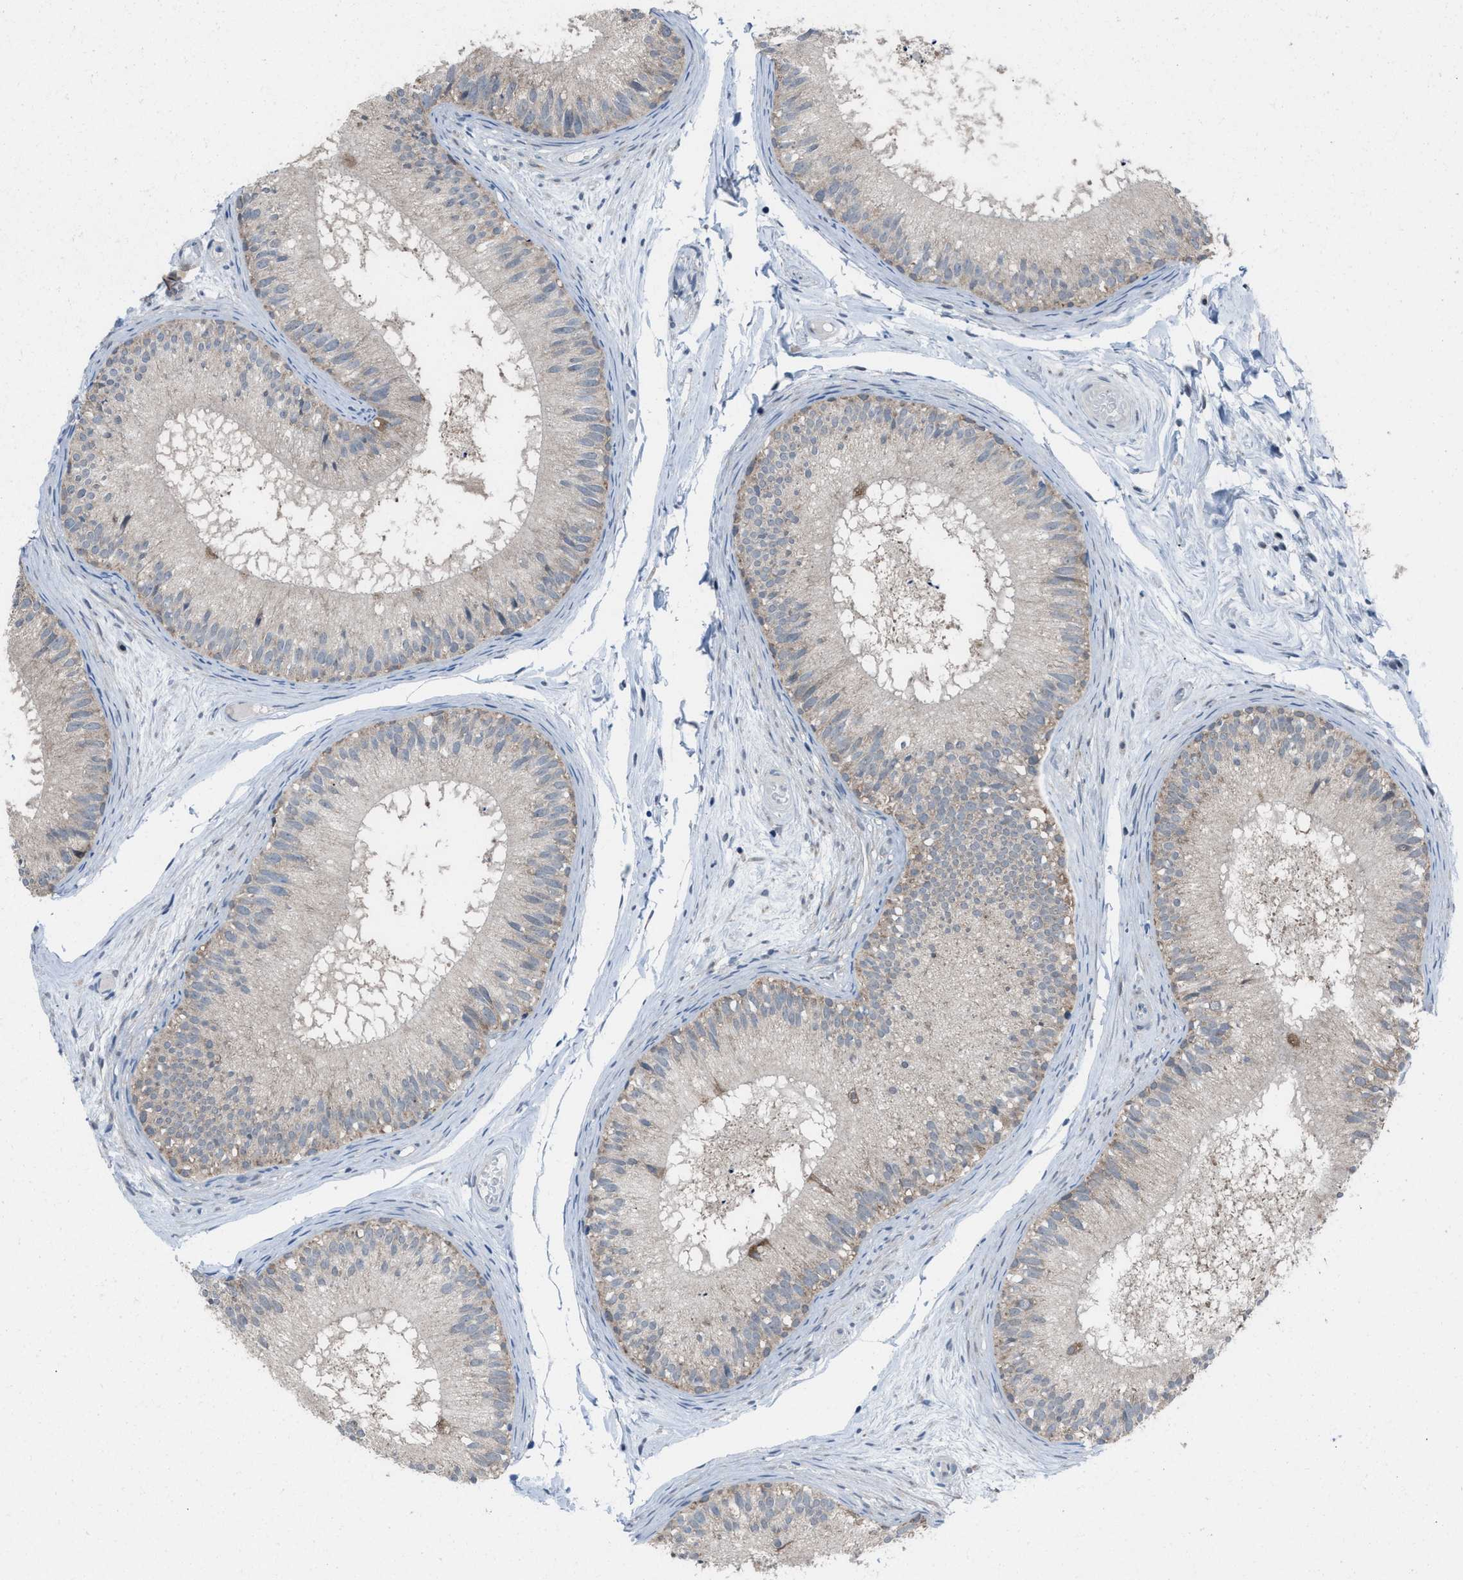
{"staining": {"intensity": "weak", "quantity": "25%-75%", "location": "cytoplasmic/membranous"}, "tissue": "epididymis", "cell_type": "Glandular cells", "image_type": "normal", "snomed": [{"axis": "morphology", "description": "Normal tissue, NOS"}, {"axis": "topography", "description": "Epididymis"}], "caption": "Weak cytoplasmic/membranous protein positivity is seen in about 25%-75% of glandular cells in epididymis. Nuclei are stained in blue.", "gene": "ANAPC11", "patient": {"sex": "male", "age": 46}}